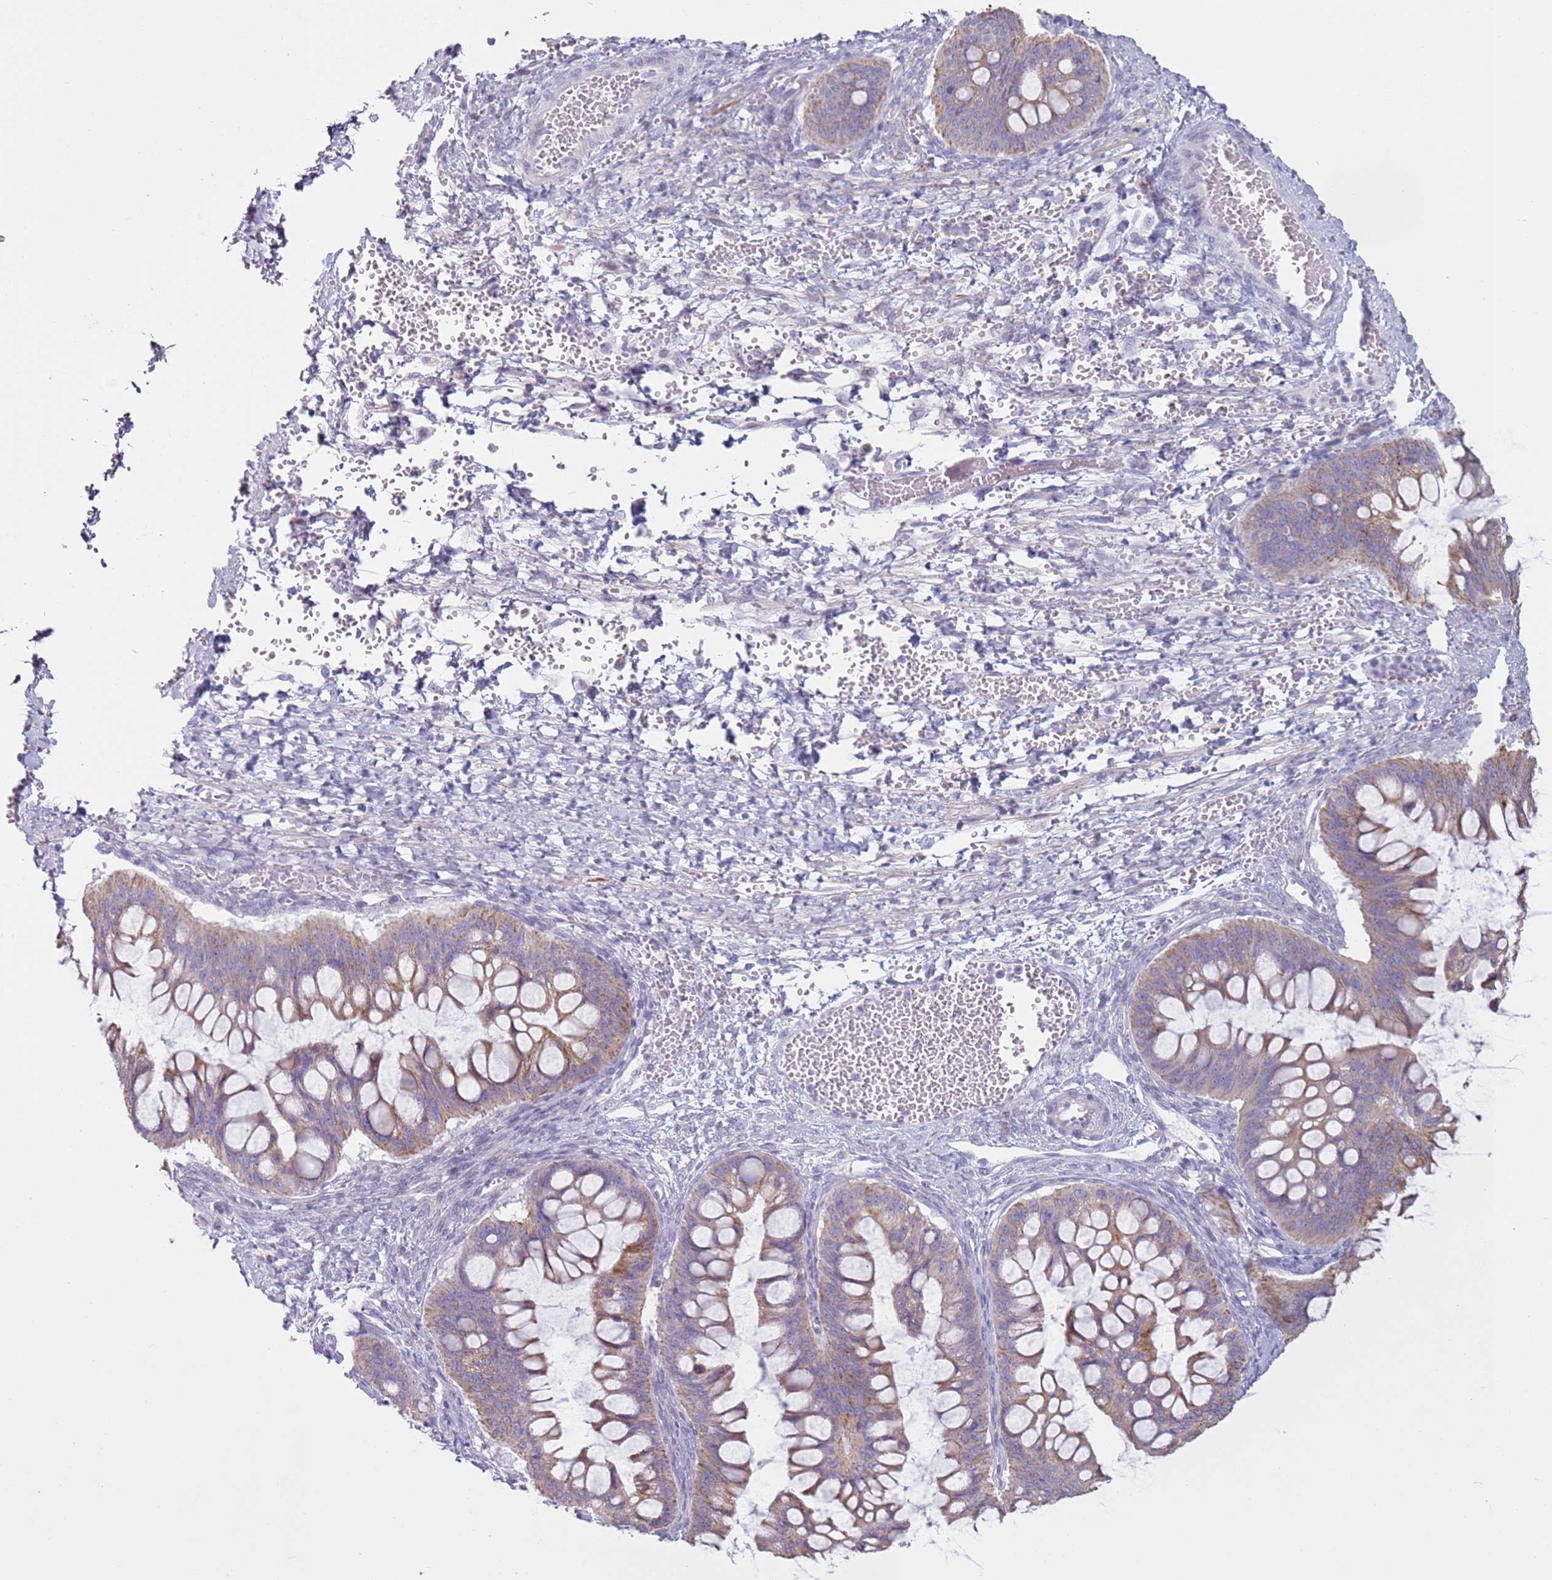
{"staining": {"intensity": "weak", "quantity": ">75%", "location": "cytoplasmic/membranous"}, "tissue": "ovarian cancer", "cell_type": "Tumor cells", "image_type": "cancer", "snomed": [{"axis": "morphology", "description": "Cystadenocarcinoma, mucinous, NOS"}, {"axis": "topography", "description": "Ovary"}], "caption": "Immunohistochemical staining of human ovarian cancer (mucinous cystadenocarcinoma) shows low levels of weak cytoplasmic/membranous protein expression in about >75% of tumor cells. The staining was performed using DAB (3,3'-diaminobenzidine) to visualize the protein expression in brown, while the nuclei were stained in blue with hematoxylin (Magnification: 20x).", "gene": "OAF", "patient": {"sex": "female", "age": 73}}